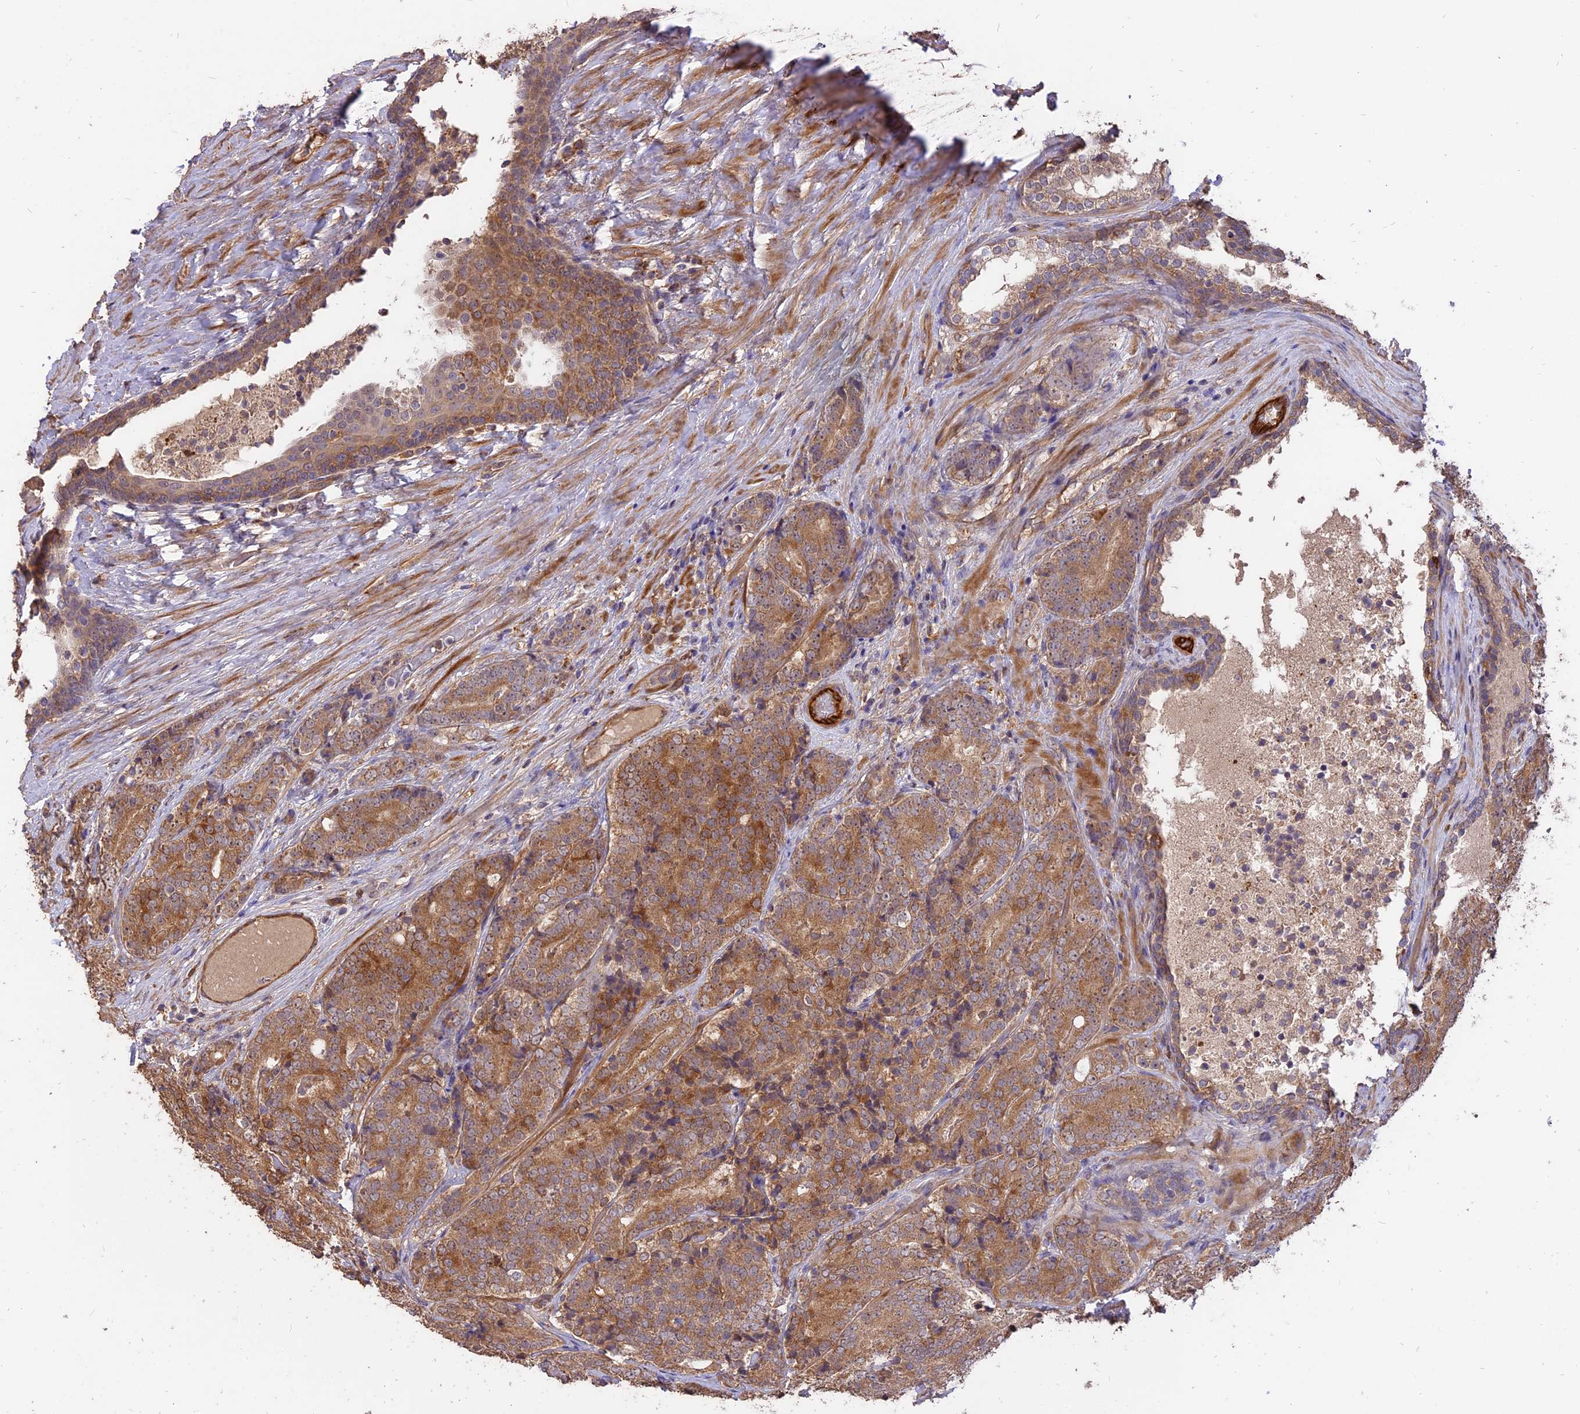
{"staining": {"intensity": "moderate", "quantity": ">75%", "location": "cytoplasmic/membranous"}, "tissue": "prostate cancer", "cell_type": "Tumor cells", "image_type": "cancer", "snomed": [{"axis": "morphology", "description": "Adenocarcinoma, High grade"}, {"axis": "topography", "description": "Prostate"}], "caption": "Brown immunohistochemical staining in prostate cancer reveals moderate cytoplasmic/membranous expression in approximately >75% of tumor cells.", "gene": "SAC3D1", "patient": {"sex": "male", "age": 56}}